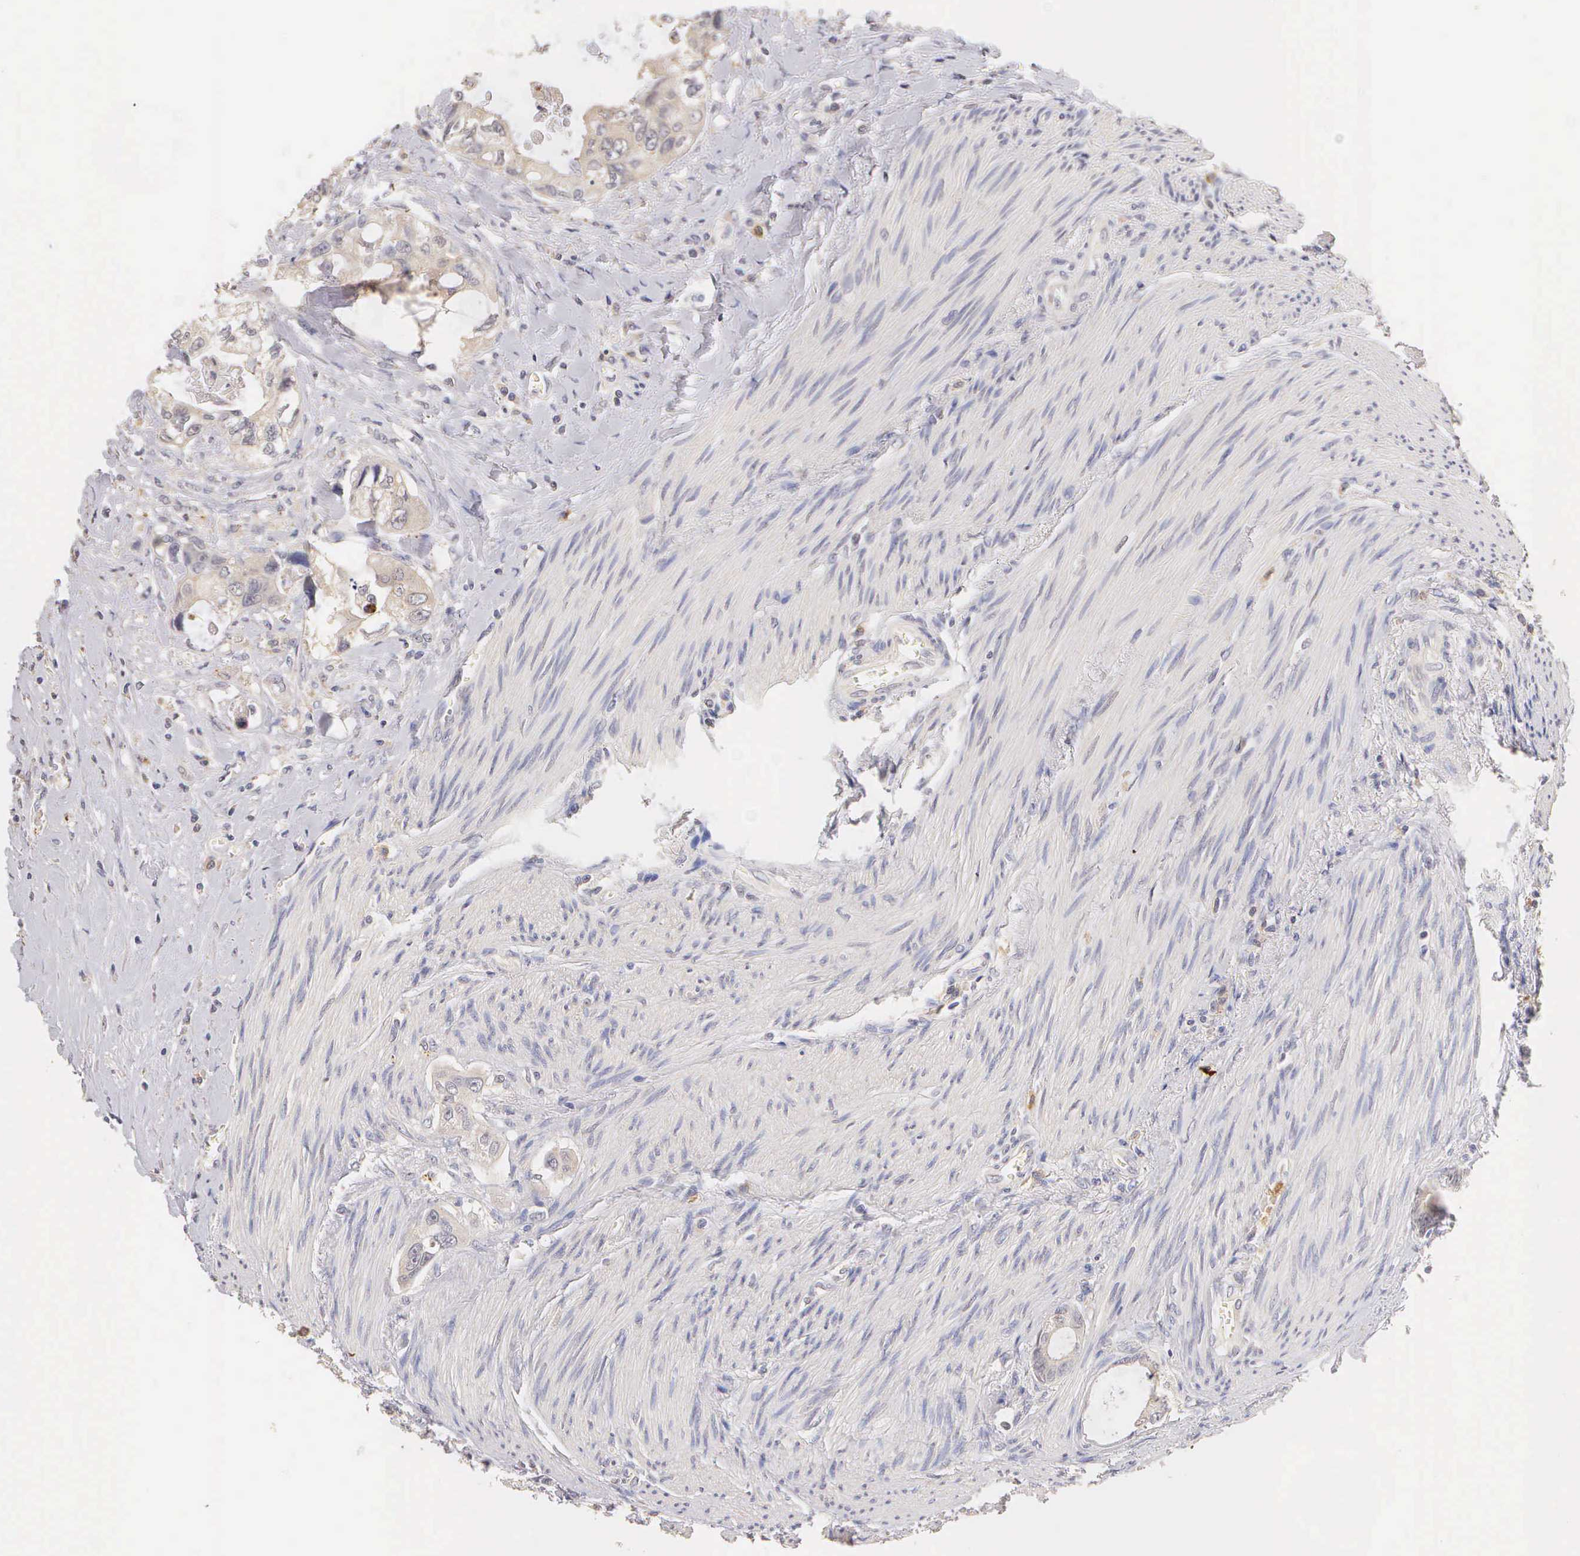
{"staining": {"intensity": "weak", "quantity": ">75%", "location": "cytoplasmic/membranous"}, "tissue": "colorectal cancer", "cell_type": "Tumor cells", "image_type": "cancer", "snomed": [{"axis": "morphology", "description": "Adenocarcinoma, NOS"}, {"axis": "topography", "description": "Rectum"}], "caption": "A photomicrograph of human colorectal cancer (adenocarcinoma) stained for a protein shows weak cytoplasmic/membranous brown staining in tumor cells.", "gene": "ESR1", "patient": {"sex": "female", "age": 57}}